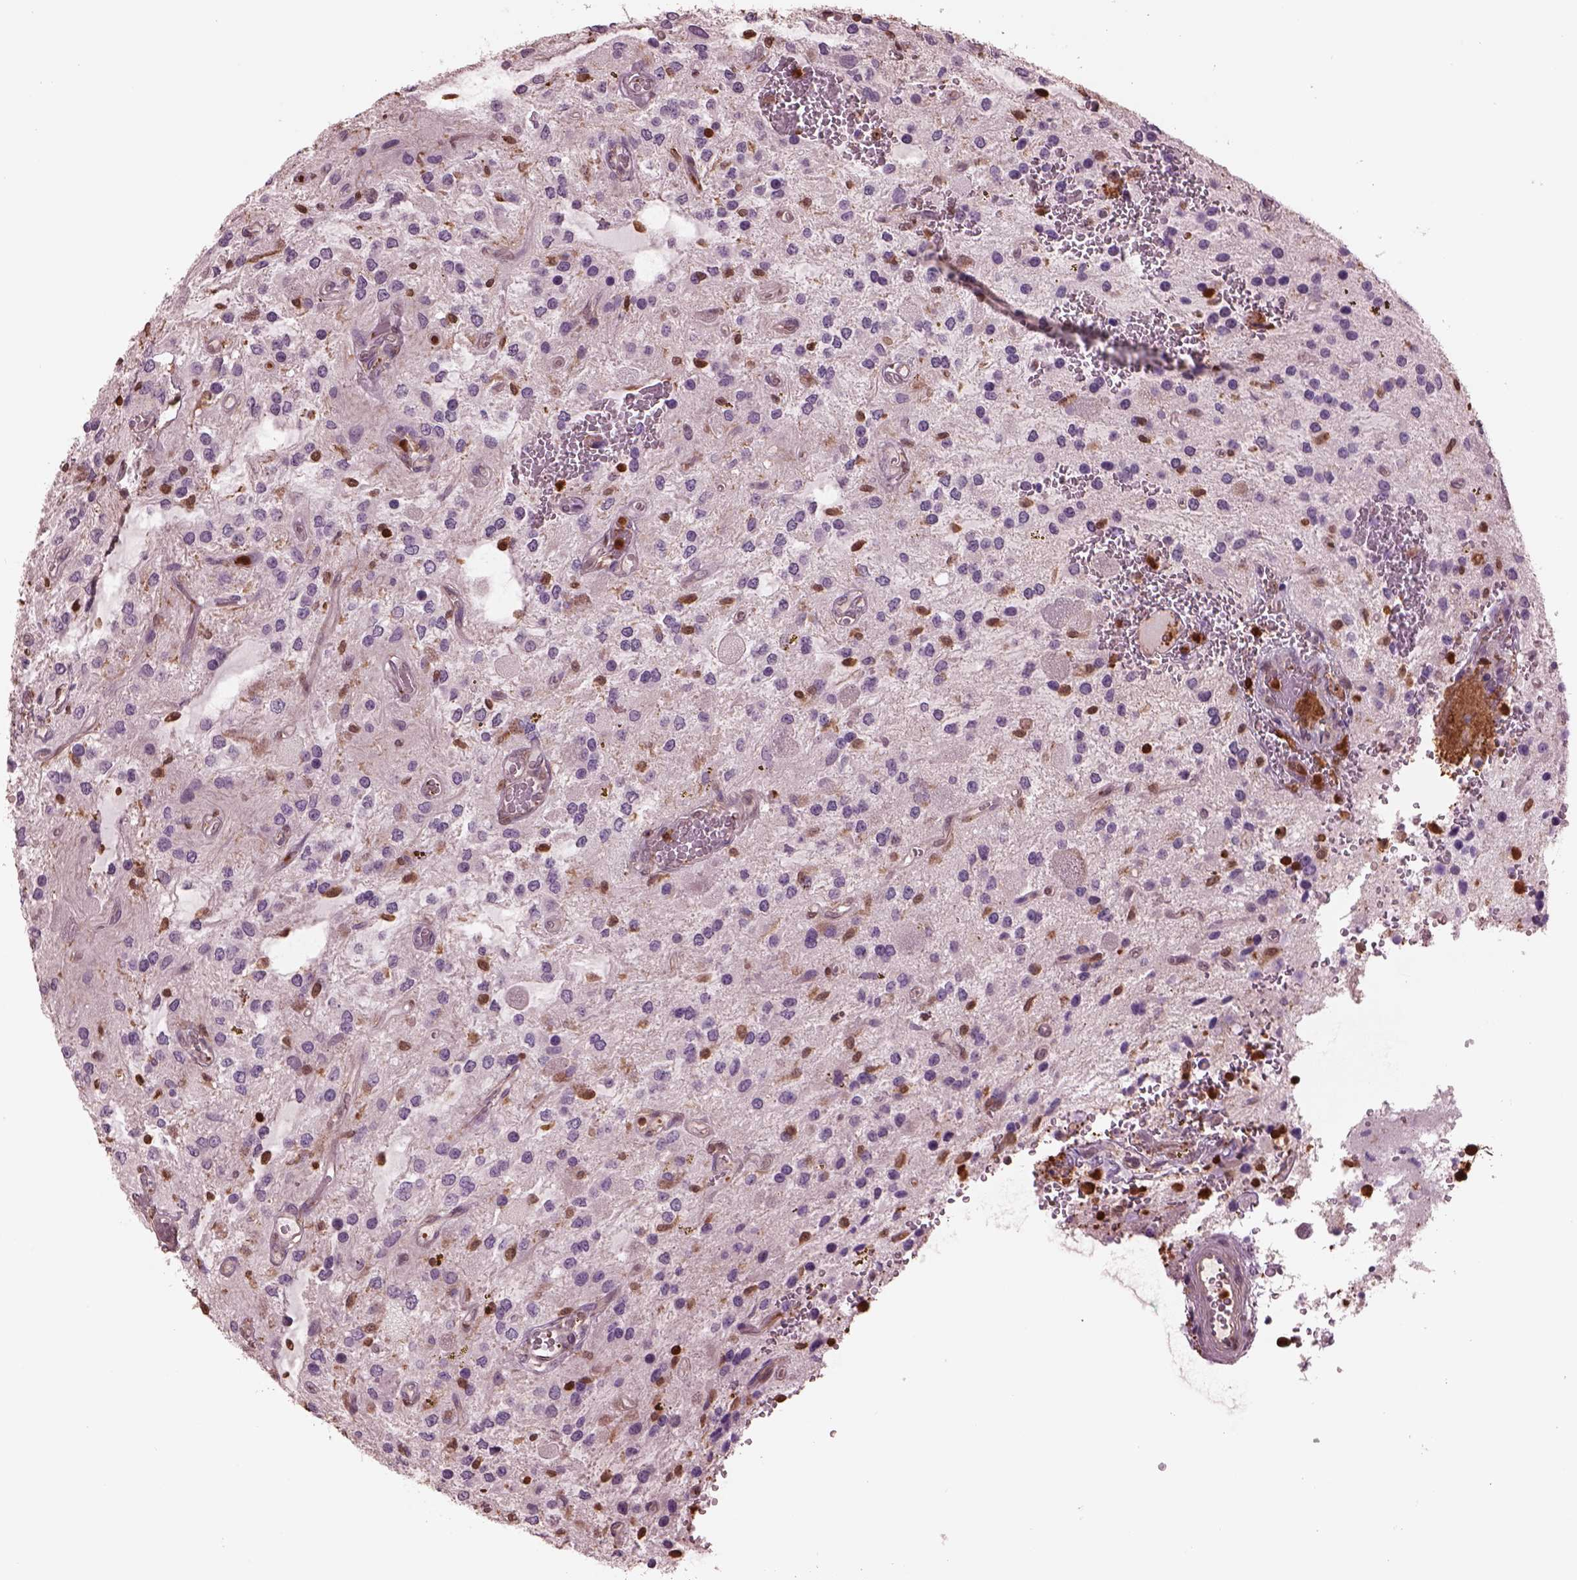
{"staining": {"intensity": "weak", "quantity": "<25%", "location": "cytoplasmic/membranous"}, "tissue": "glioma", "cell_type": "Tumor cells", "image_type": "cancer", "snomed": [{"axis": "morphology", "description": "Glioma, malignant, Low grade"}, {"axis": "topography", "description": "Cerebellum"}], "caption": "DAB immunohistochemical staining of low-grade glioma (malignant) reveals no significant positivity in tumor cells.", "gene": "IL31RA", "patient": {"sex": "female", "age": 14}}